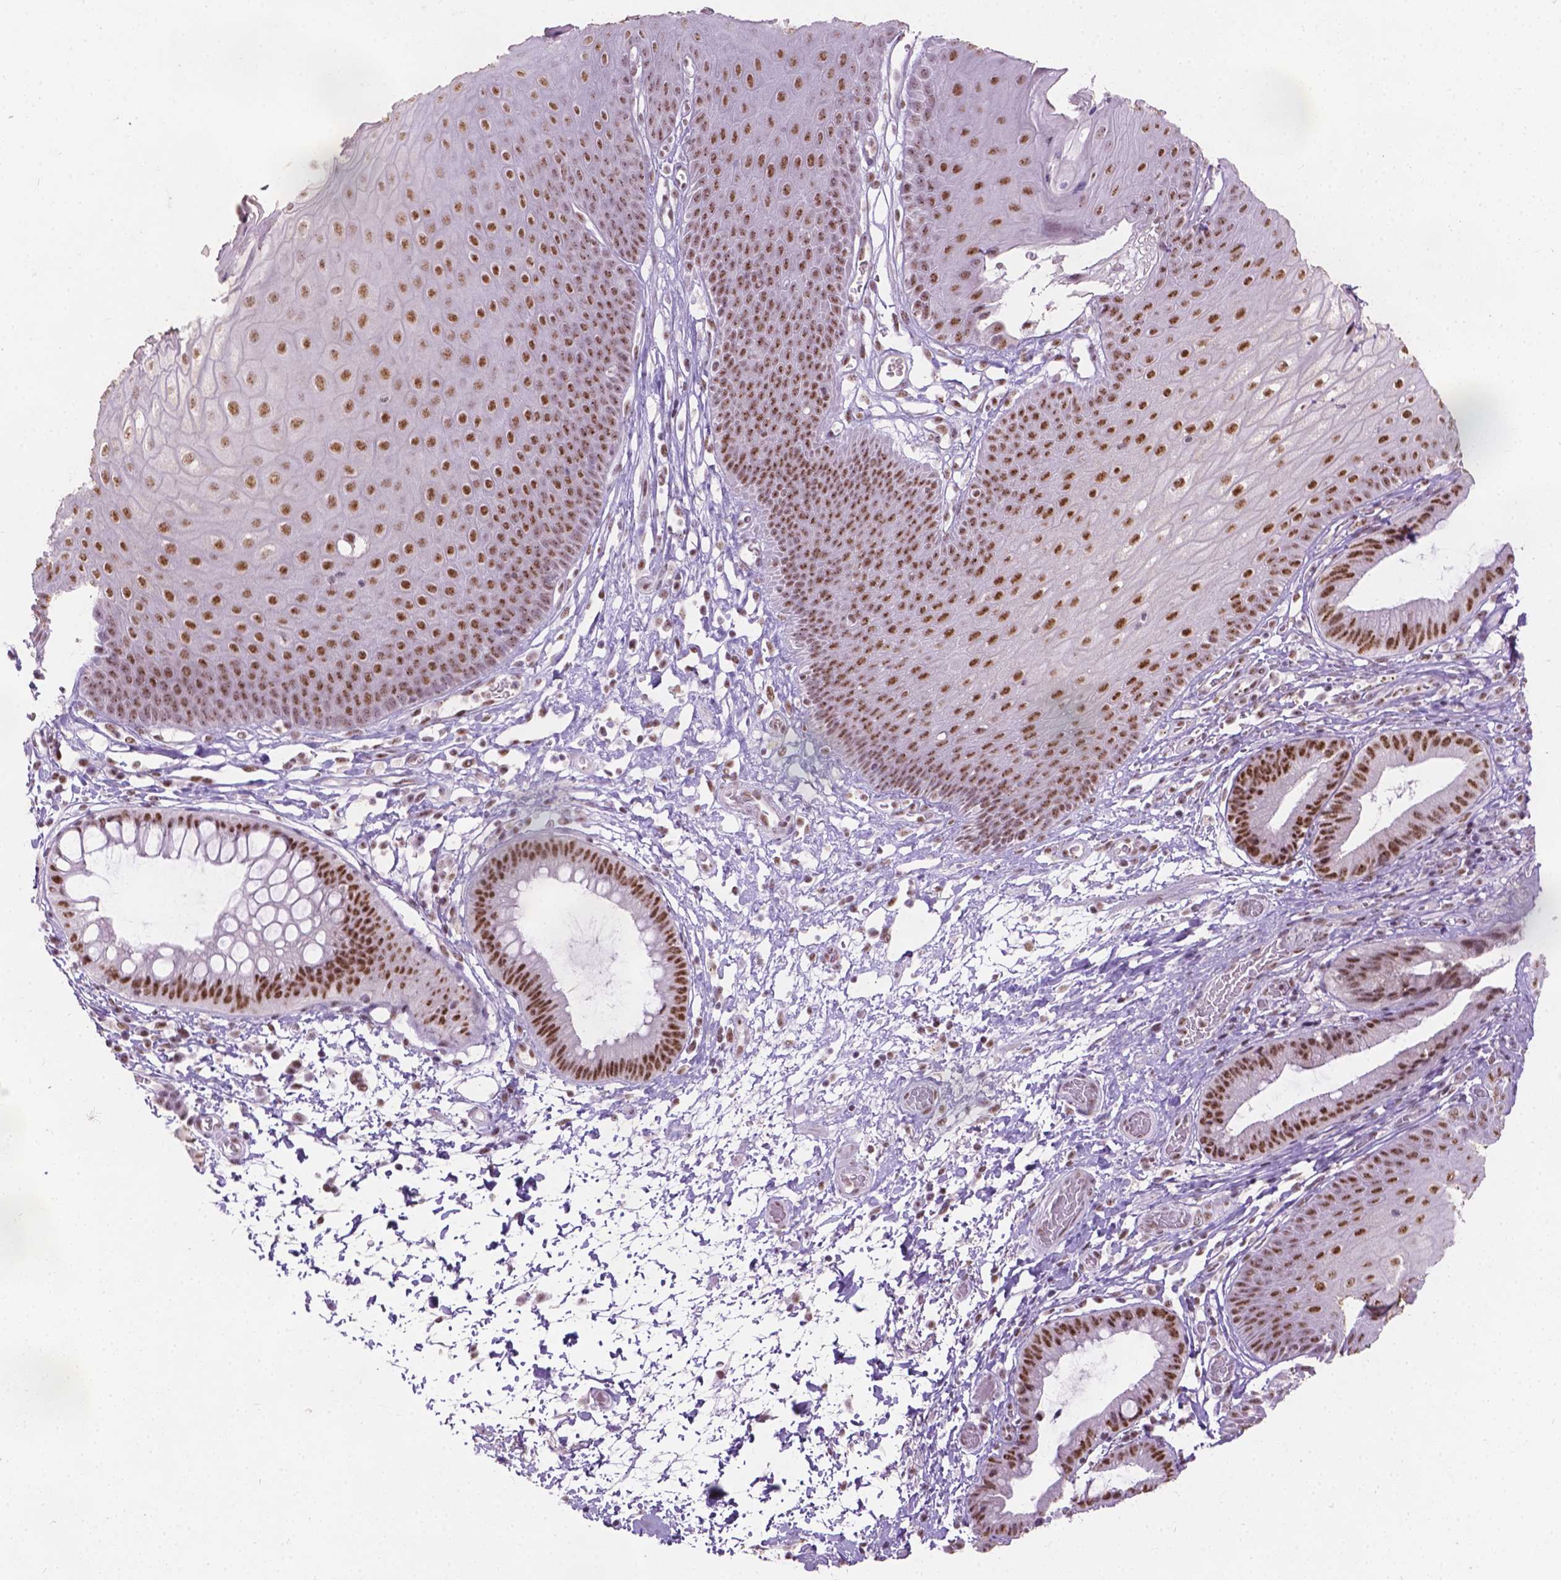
{"staining": {"intensity": "moderate", "quantity": ">75%", "location": "nuclear"}, "tissue": "skin", "cell_type": "Epidermal cells", "image_type": "normal", "snomed": [{"axis": "morphology", "description": "Normal tissue, NOS"}, {"axis": "topography", "description": "Anal"}], "caption": "Immunohistochemical staining of normal skin demonstrates >75% levels of moderate nuclear protein positivity in approximately >75% of epidermal cells.", "gene": "COIL", "patient": {"sex": "male", "age": 53}}